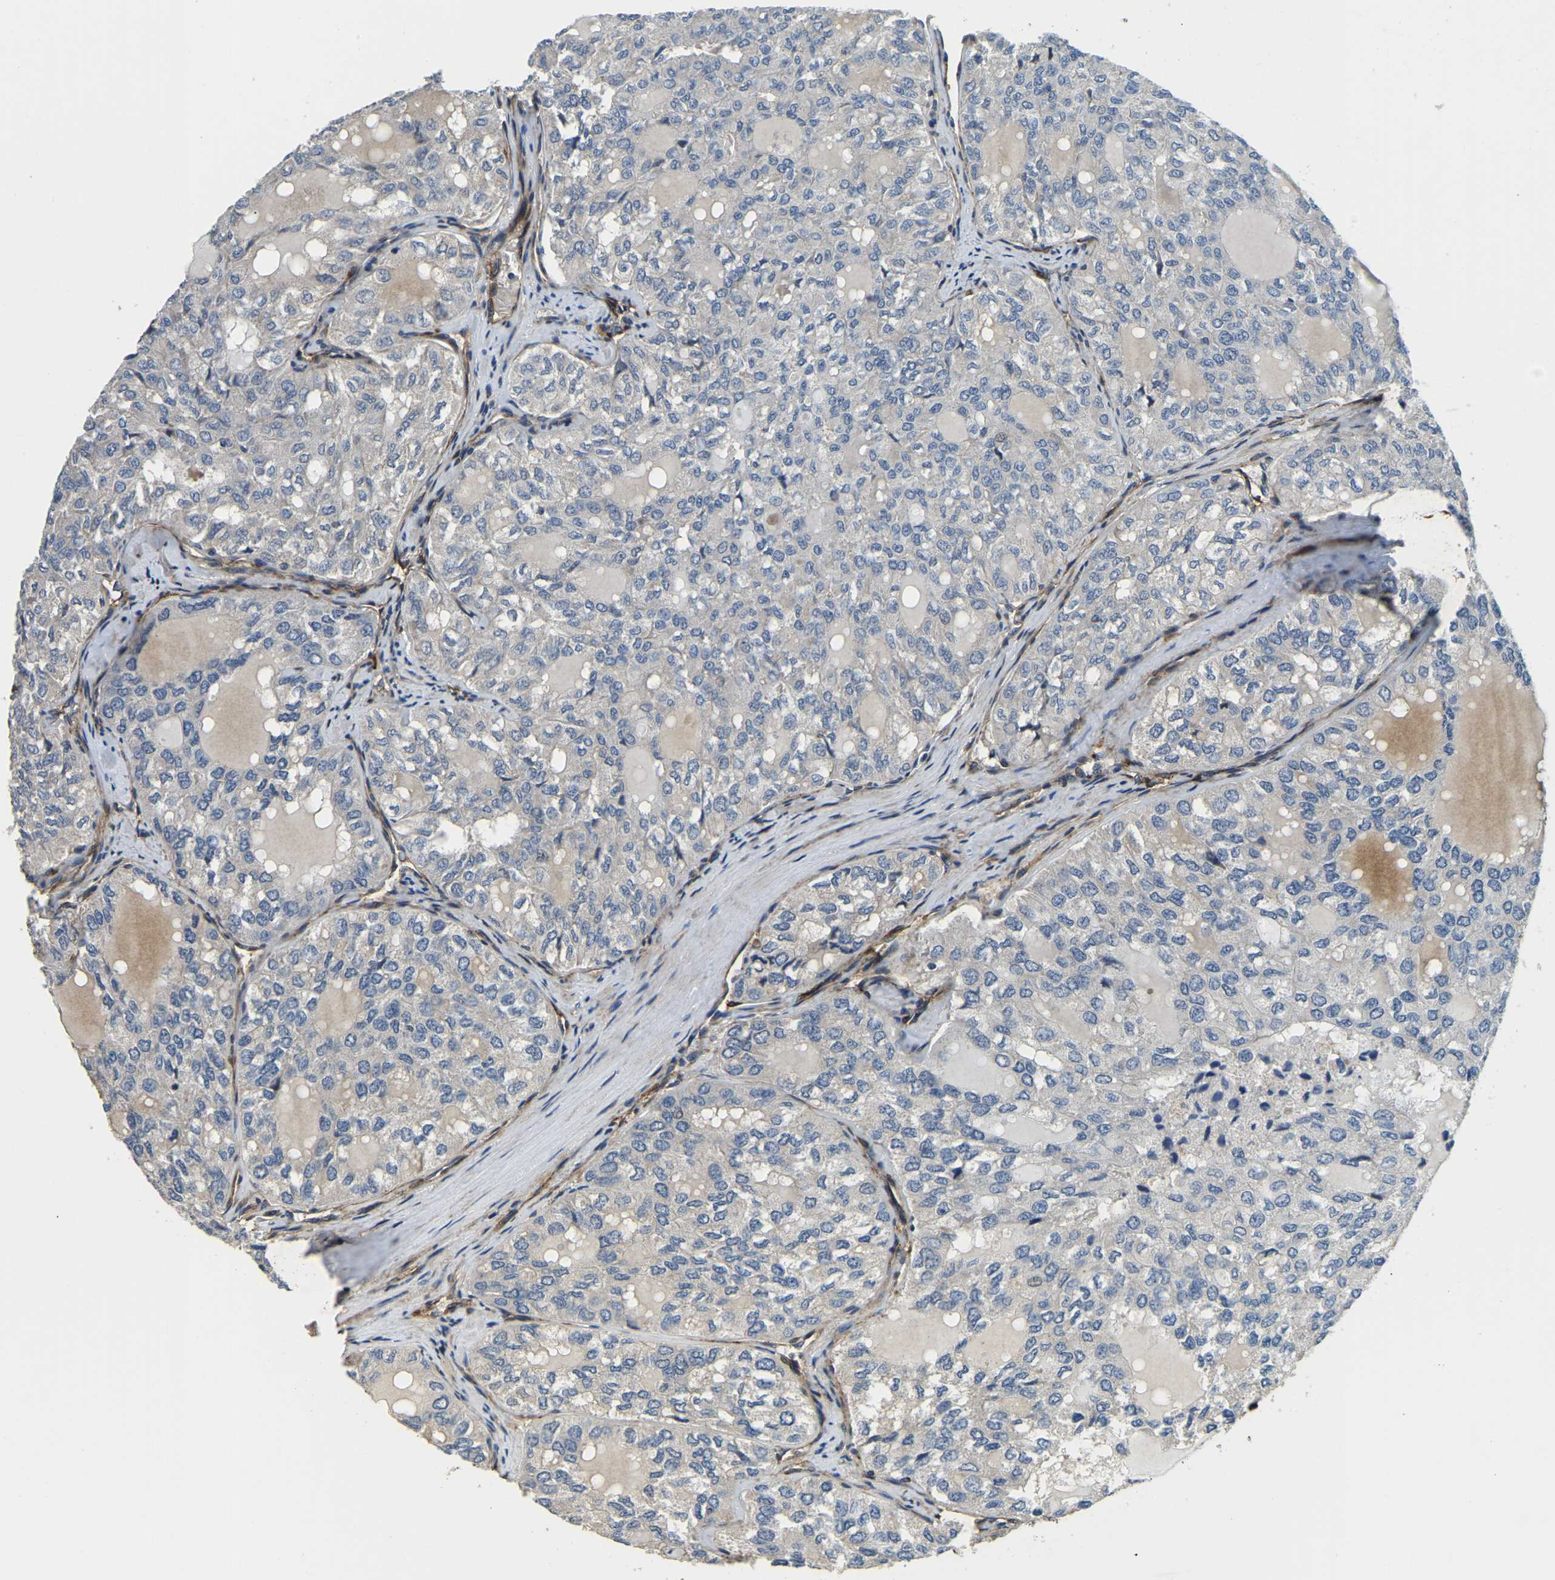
{"staining": {"intensity": "negative", "quantity": "none", "location": "none"}, "tissue": "thyroid cancer", "cell_type": "Tumor cells", "image_type": "cancer", "snomed": [{"axis": "morphology", "description": "Follicular adenoma carcinoma, NOS"}, {"axis": "topography", "description": "Thyroid gland"}], "caption": "An IHC micrograph of follicular adenoma carcinoma (thyroid) is shown. There is no staining in tumor cells of follicular adenoma carcinoma (thyroid).", "gene": "RNF39", "patient": {"sex": "male", "age": 75}}